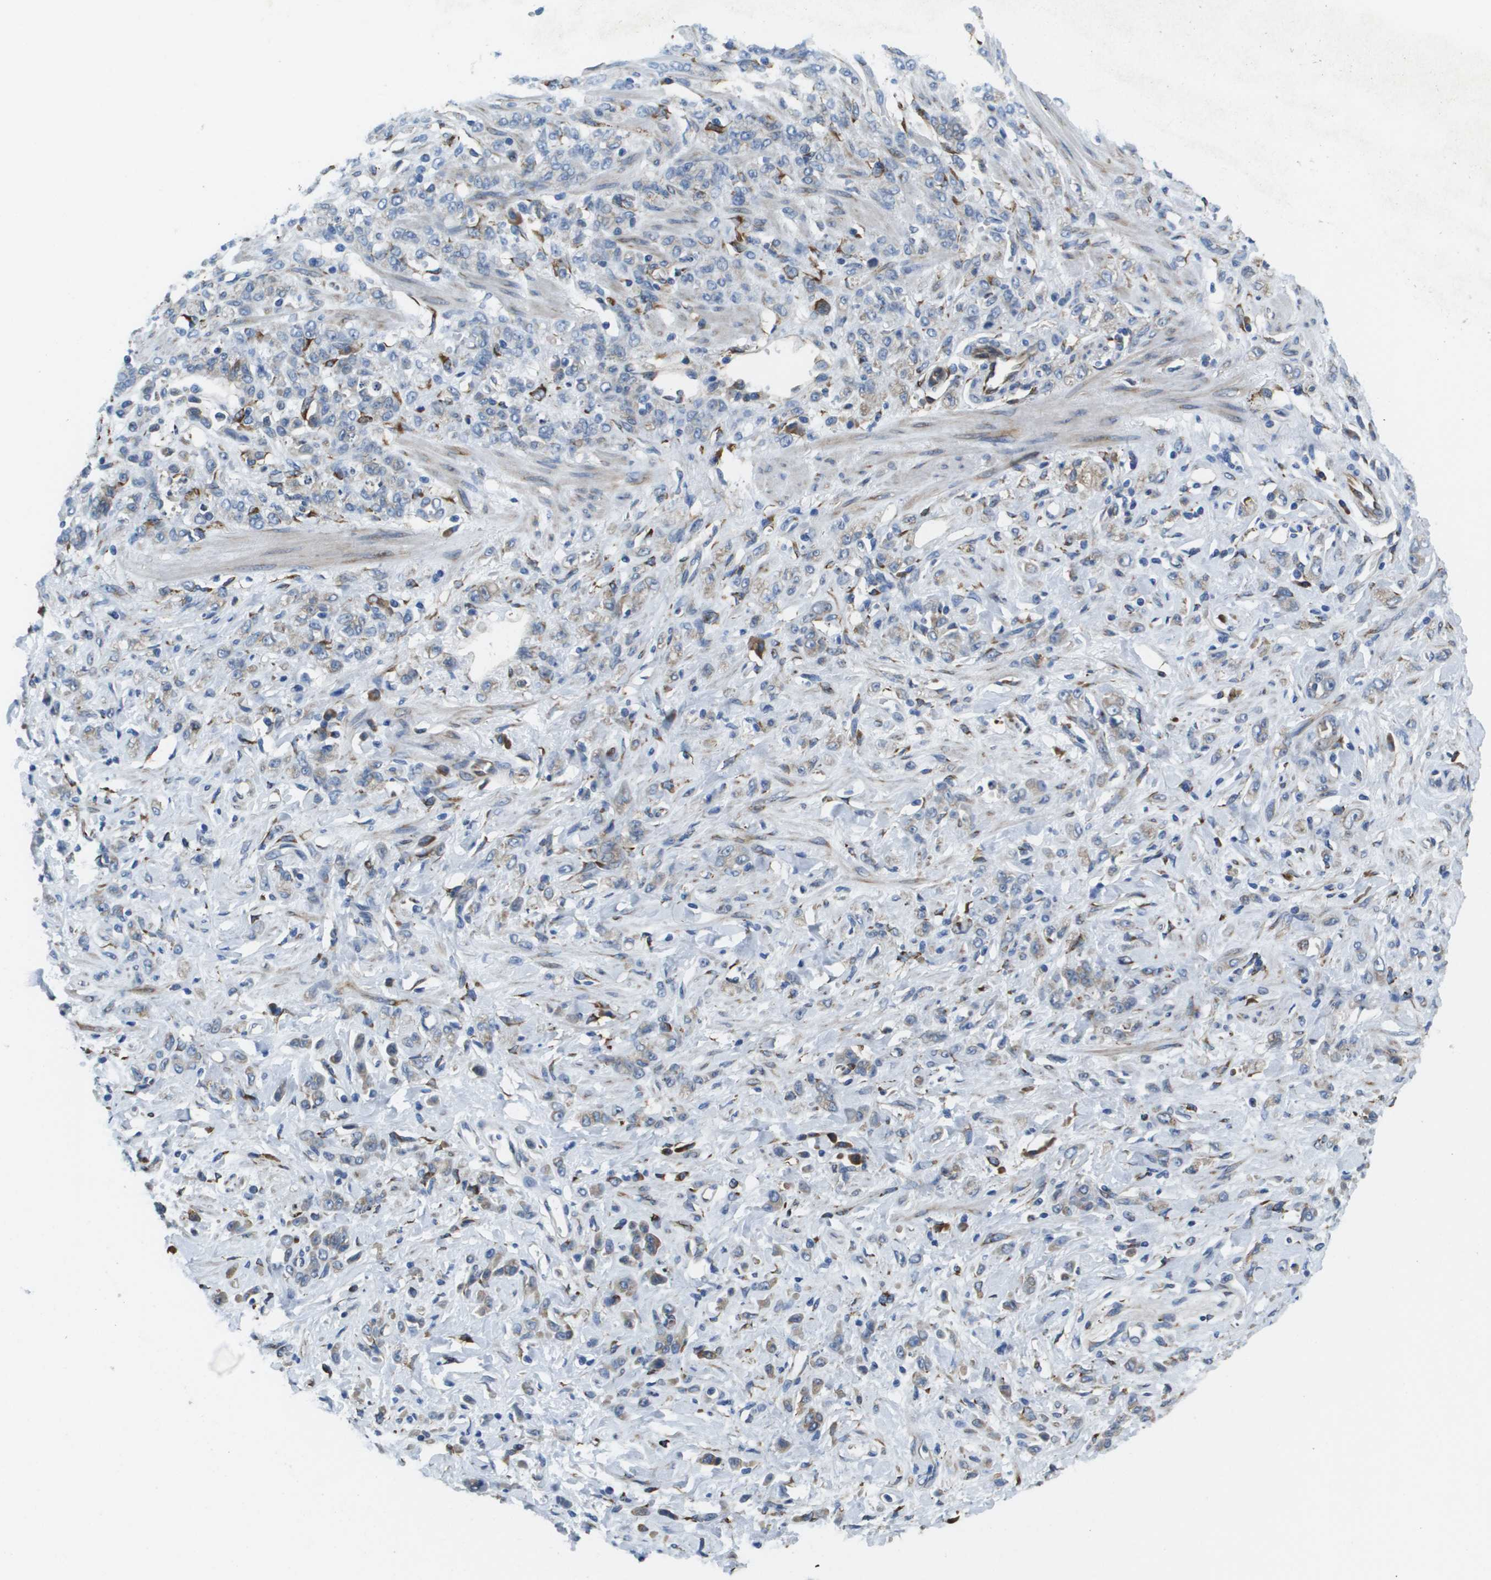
{"staining": {"intensity": "weak", "quantity": "<25%", "location": "cytoplasmic/membranous"}, "tissue": "stomach cancer", "cell_type": "Tumor cells", "image_type": "cancer", "snomed": [{"axis": "morphology", "description": "Normal tissue, NOS"}, {"axis": "morphology", "description": "Adenocarcinoma, NOS"}, {"axis": "topography", "description": "Stomach"}], "caption": "Stomach adenocarcinoma stained for a protein using IHC demonstrates no staining tumor cells.", "gene": "ST3GAL2", "patient": {"sex": "male", "age": 82}}